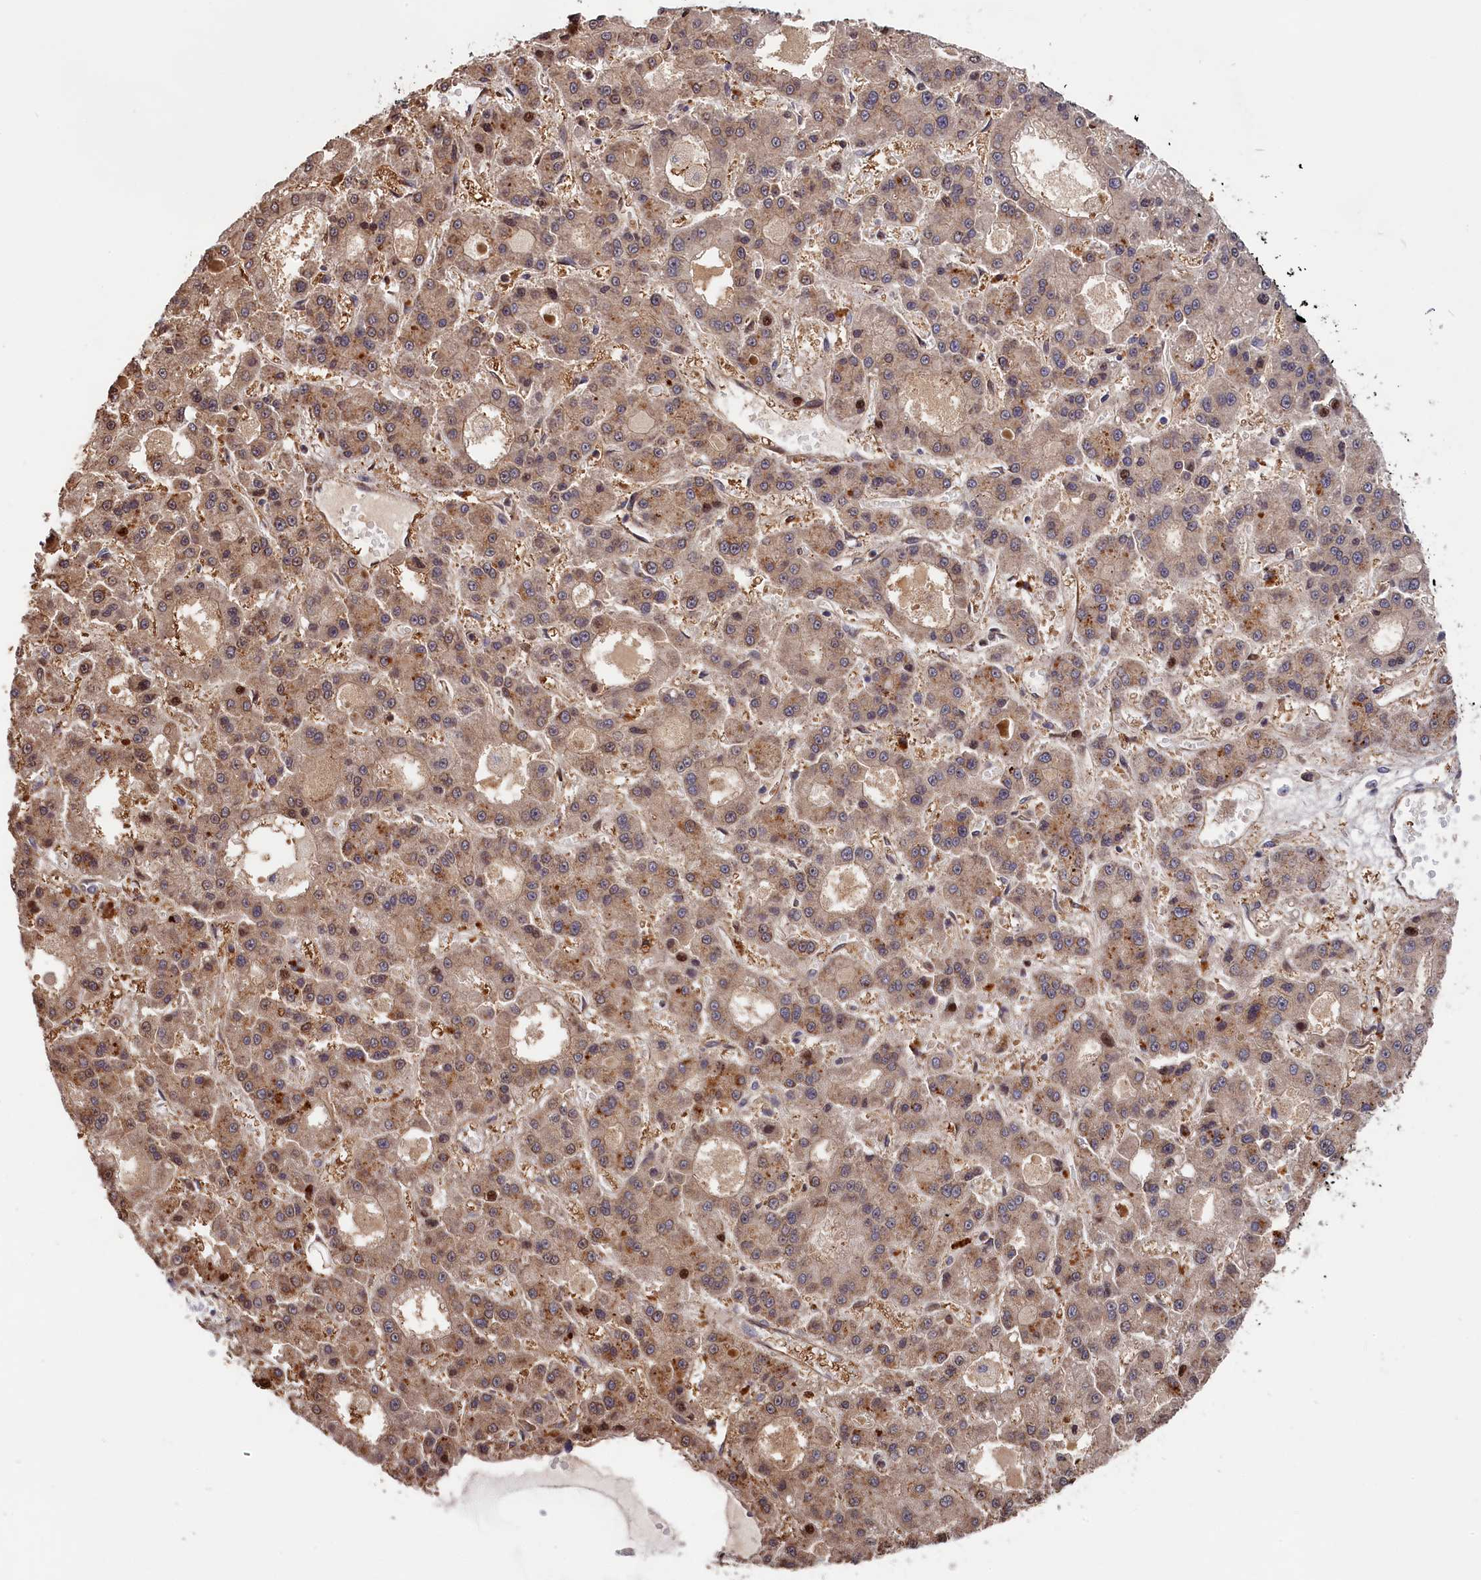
{"staining": {"intensity": "weak", "quantity": "25%-75%", "location": "cytoplasmic/membranous"}, "tissue": "liver cancer", "cell_type": "Tumor cells", "image_type": "cancer", "snomed": [{"axis": "morphology", "description": "Carcinoma, Hepatocellular, NOS"}, {"axis": "topography", "description": "Liver"}], "caption": "A brown stain labels weak cytoplasmic/membranous positivity of a protein in human liver cancer (hepatocellular carcinoma) tumor cells. (Brightfield microscopy of DAB IHC at high magnification).", "gene": "CEP44", "patient": {"sex": "male", "age": 70}}